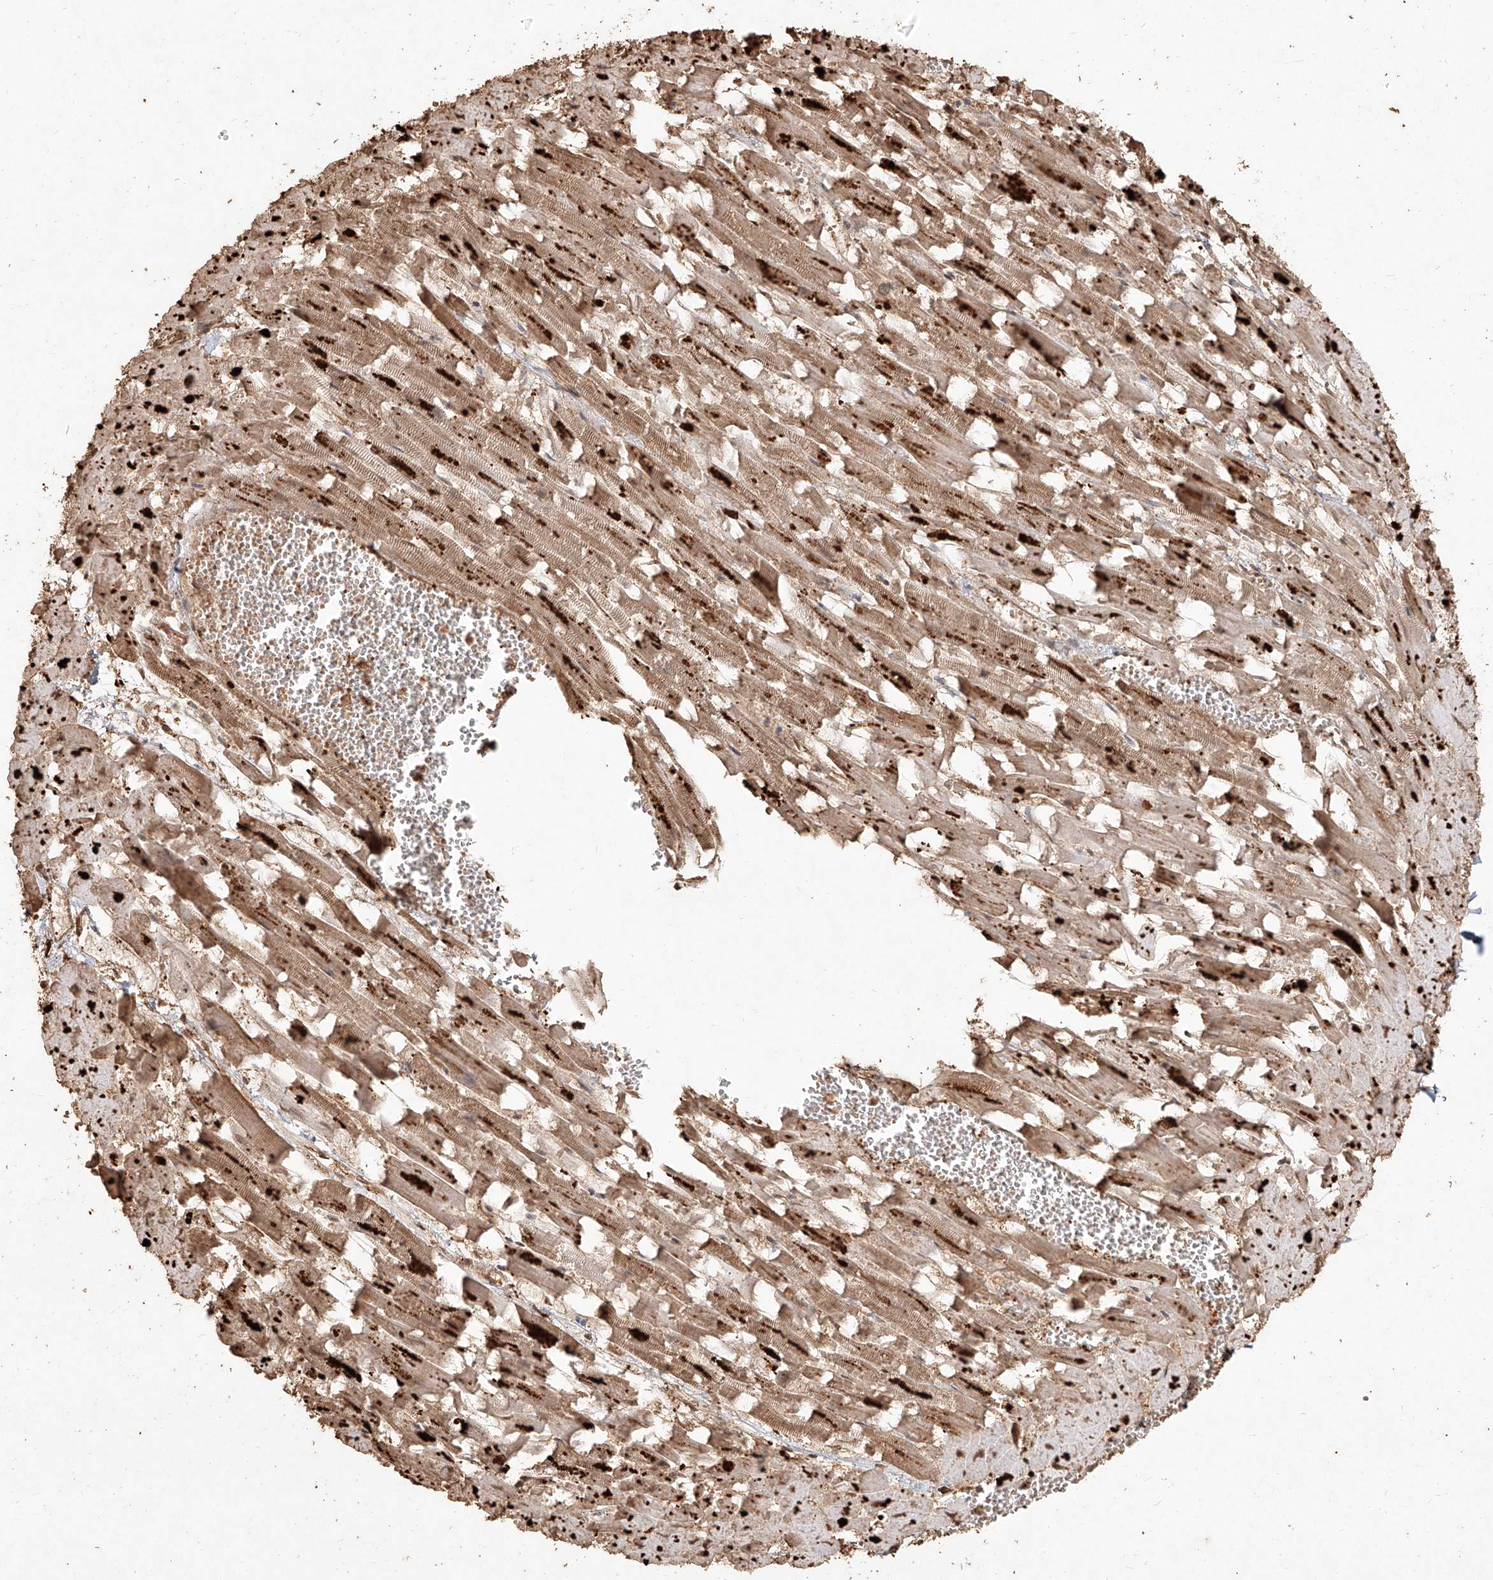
{"staining": {"intensity": "moderate", "quantity": ">75%", "location": "cytoplasmic/membranous,nuclear"}, "tissue": "heart muscle", "cell_type": "Cardiomyocytes", "image_type": "normal", "snomed": [{"axis": "morphology", "description": "Normal tissue, NOS"}, {"axis": "topography", "description": "Heart"}], "caption": "Moderate cytoplasmic/membranous,nuclear positivity for a protein is appreciated in approximately >75% of cardiomyocytes of normal heart muscle using immunohistochemistry (IHC).", "gene": "UBE2K", "patient": {"sex": "female", "age": 64}}